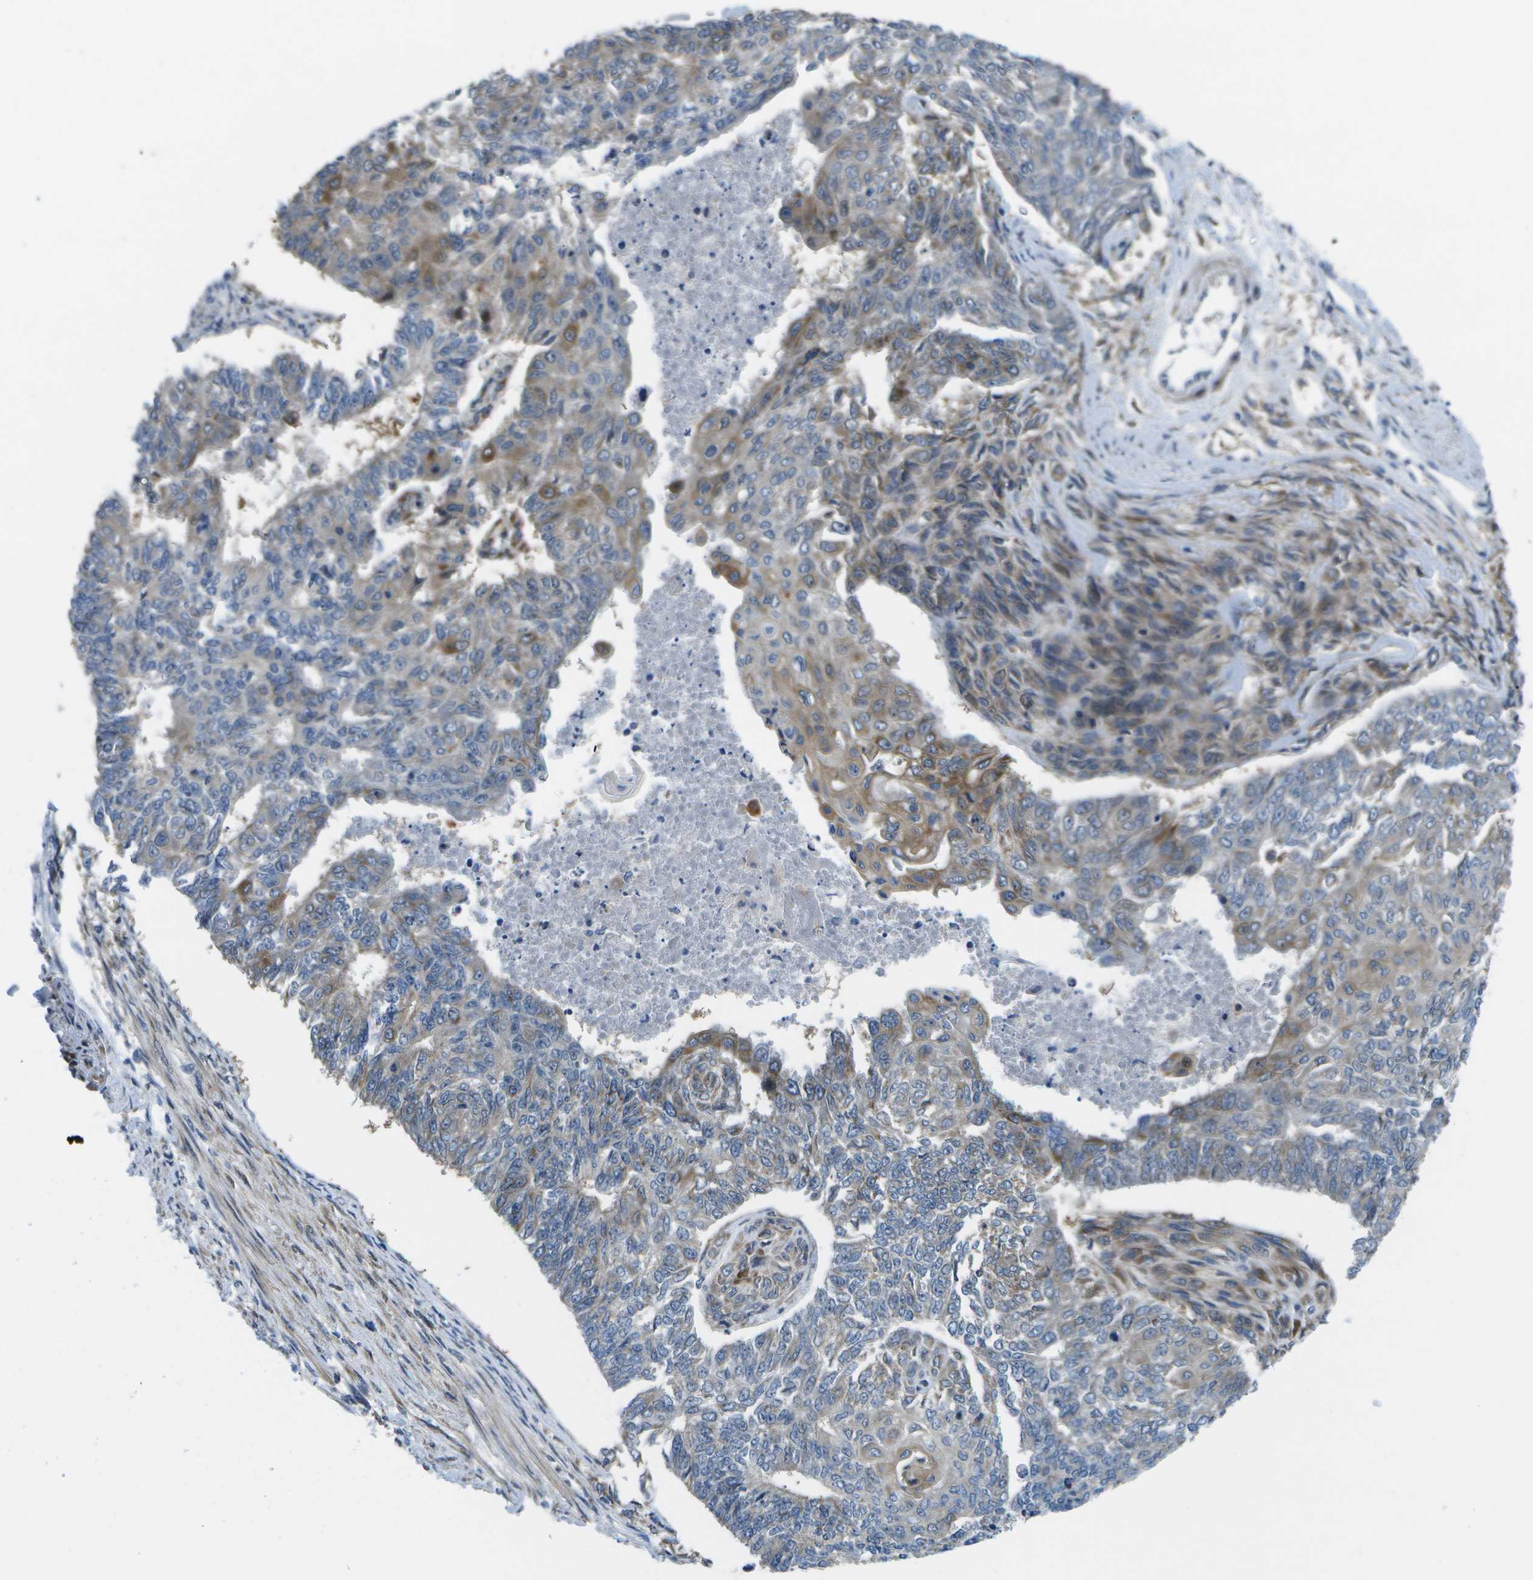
{"staining": {"intensity": "weak", "quantity": "<25%", "location": "cytoplasmic/membranous"}, "tissue": "endometrial cancer", "cell_type": "Tumor cells", "image_type": "cancer", "snomed": [{"axis": "morphology", "description": "Adenocarcinoma, NOS"}, {"axis": "topography", "description": "Endometrium"}], "caption": "There is no significant staining in tumor cells of endometrial cancer (adenocarcinoma). Nuclei are stained in blue.", "gene": "P3H1", "patient": {"sex": "female", "age": 32}}